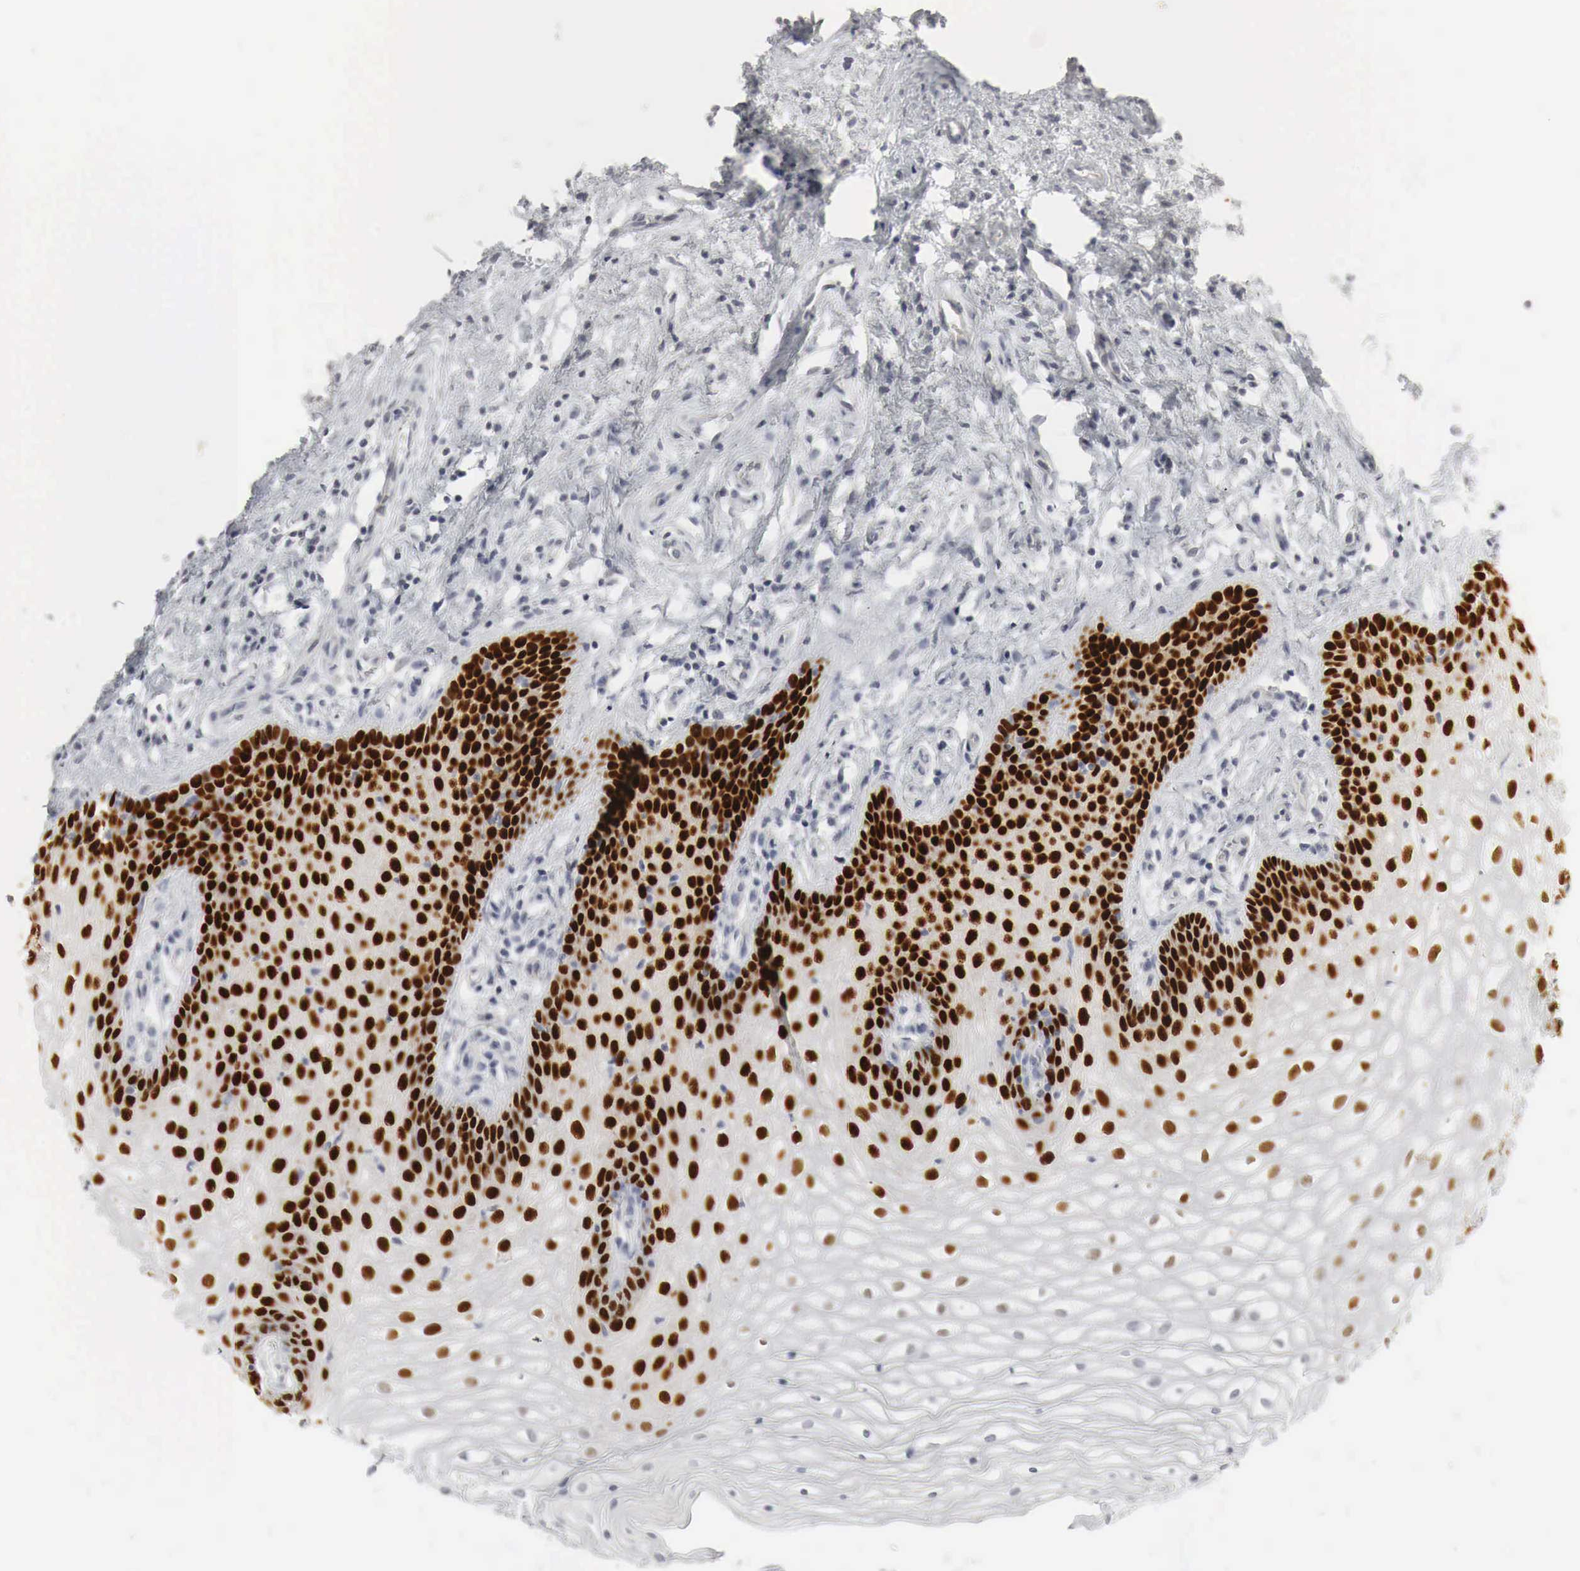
{"staining": {"intensity": "strong", "quantity": "25%-75%", "location": "nuclear"}, "tissue": "vagina", "cell_type": "Squamous epithelial cells", "image_type": "normal", "snomed": [{"axis": "morphology", "description": "Normal tissue, NOS"}, {"axis": "topography", "description": "Vagina"}], "caption": "The image exhibits staining of benign vagina, revealing strong nuclear protein expression (brown color) within squamous epithelial cells. The staining was performed using DAB (3,3'-diaminobenzidine), with brown indicating positive protein expression. Nuclei are stained blue with hematoxylin.", "gene": "TP63", "patient": {"sex": "female", "age": 34}}